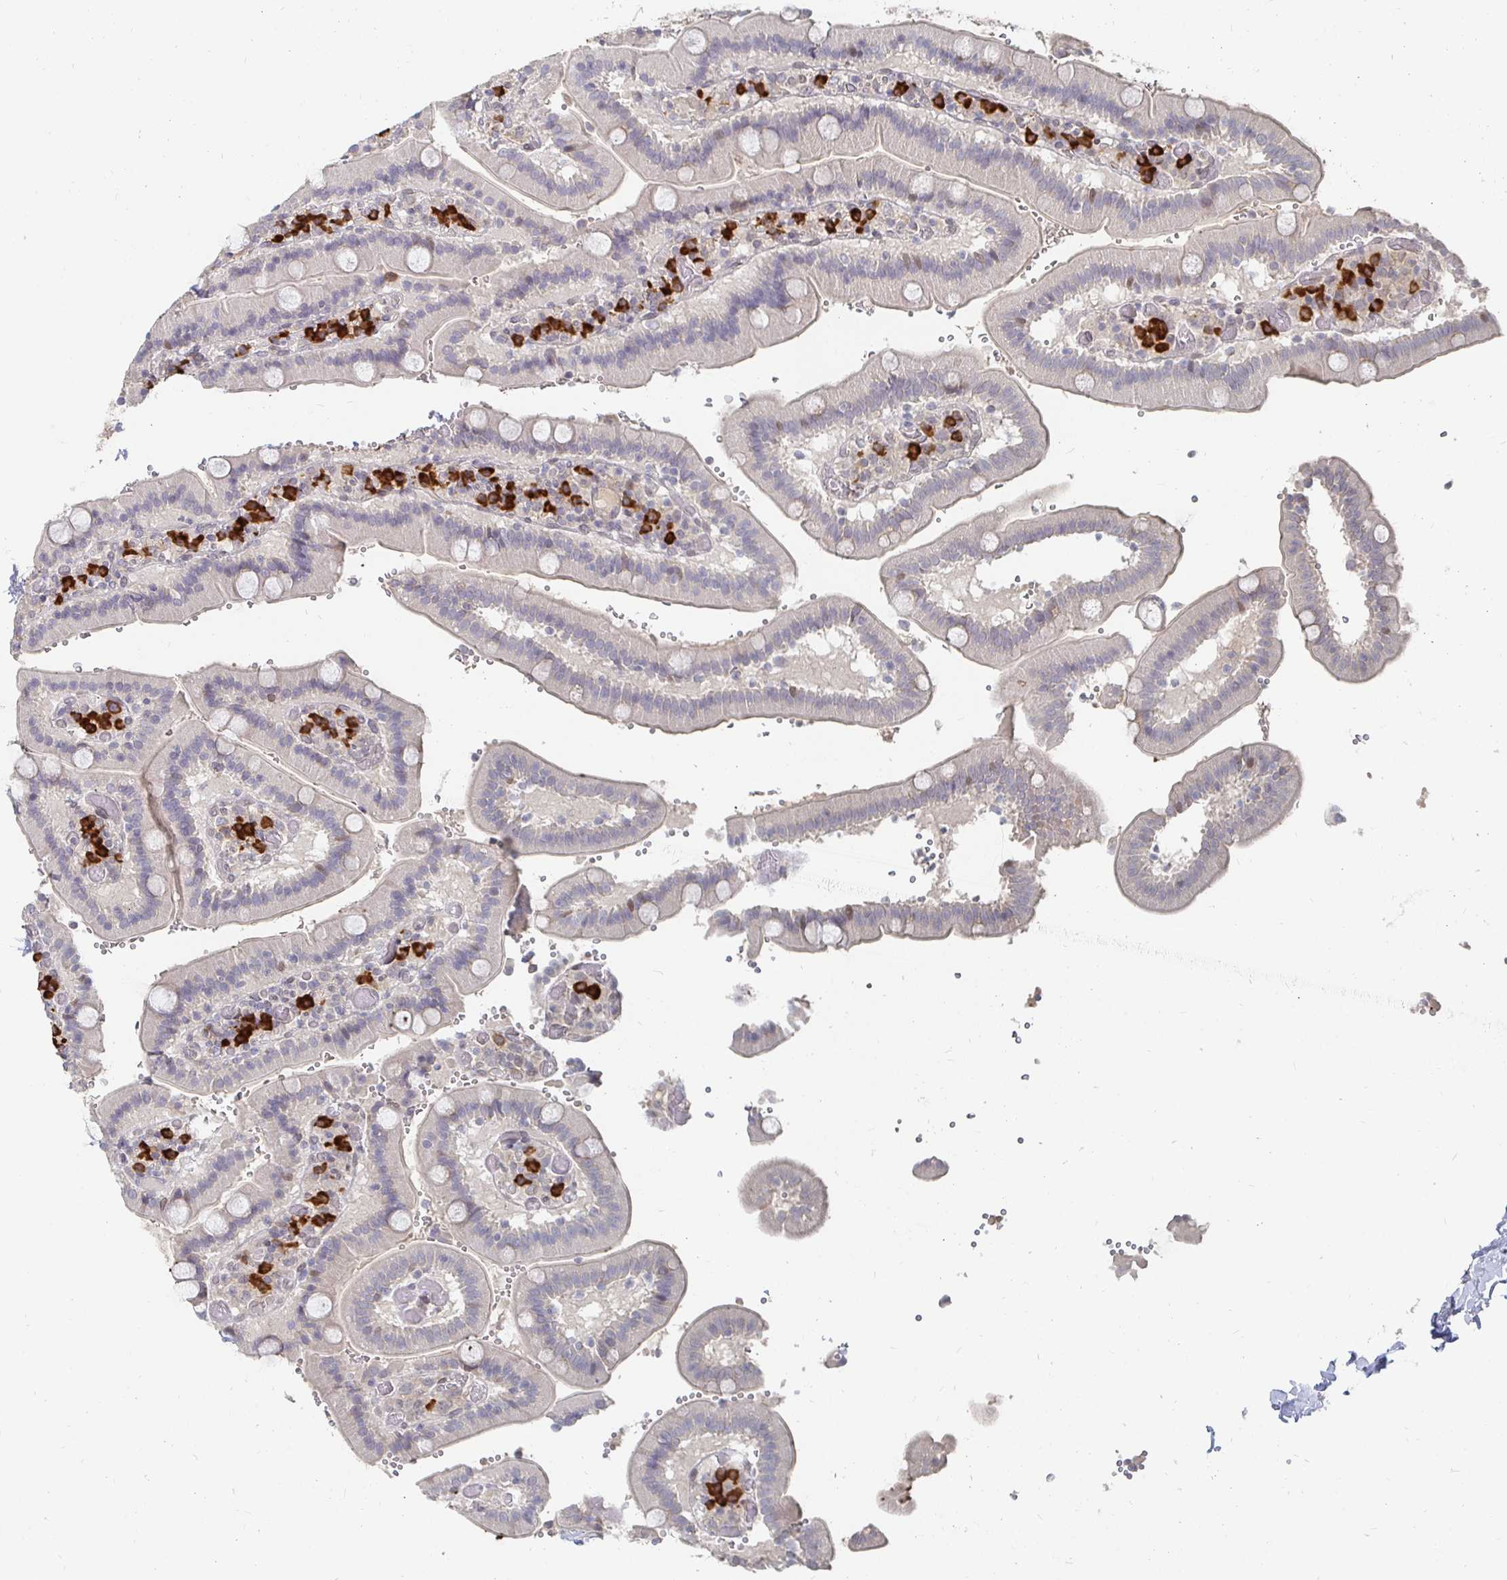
{"staining": {"intensity": "weak", "quantity": "<25%", "location": "nuclear"}, "tissue": "duodenum", "cell_type": "Glandular cells", "image_type": "normal", "snomed": [{"axis": "morphology", "description": "Normal tissue, NOS"}, {"axis": "topography", "description": "Duodenum"}], "caption": "A micrograph of duodenum stained for a protein exhibits no brown staining in glandular cells.", "gene": "MEIS1", "patient": {"sex": "female", "age": 62}}